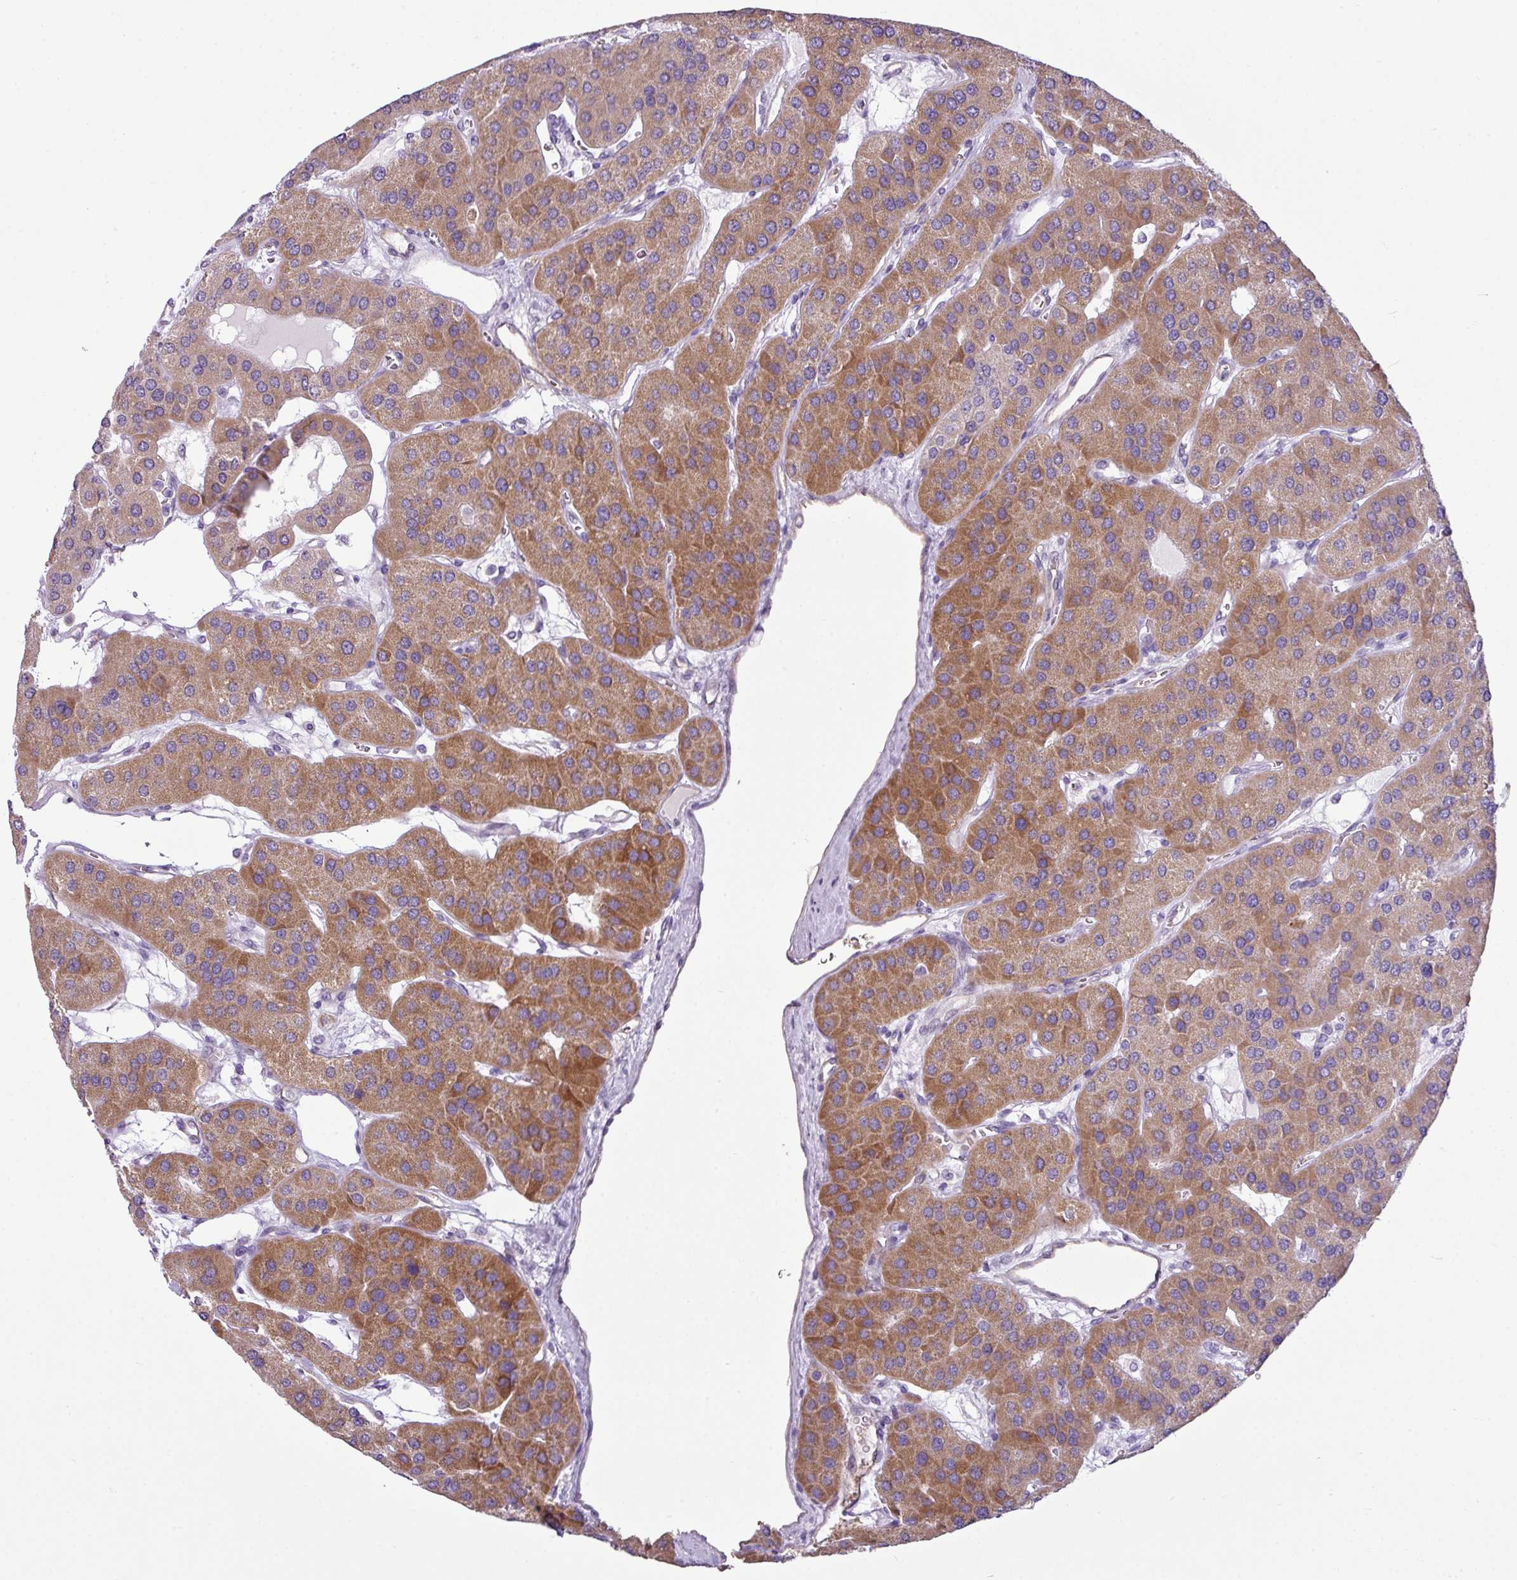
{"staining": {"intensity": "moderate", "quantity": ">75%", "location": "cytoplasmic/membranous"}, "tissue": "parathyroid gland", "cell_type": "Glandular cells", "image_type": "normal", "snomed": [{"axis": "morphology", "description": "Normal tissue, NOS"}, {"axis": "morphology", "description": "Adenoma, NOS"}, {"axis": "topography", "description": "Parathyroid gland"}], "caption": "The photomicrograph reveals staining of benign parathyroid gland, revealing moderate cytoplasmic/membranous protein positivity (brown color) within glandular cells. (IHC, brightfield microscopy, high magnification).", "gene": "TMEM178B", "patient": {"sex": "female", "age": 86}}